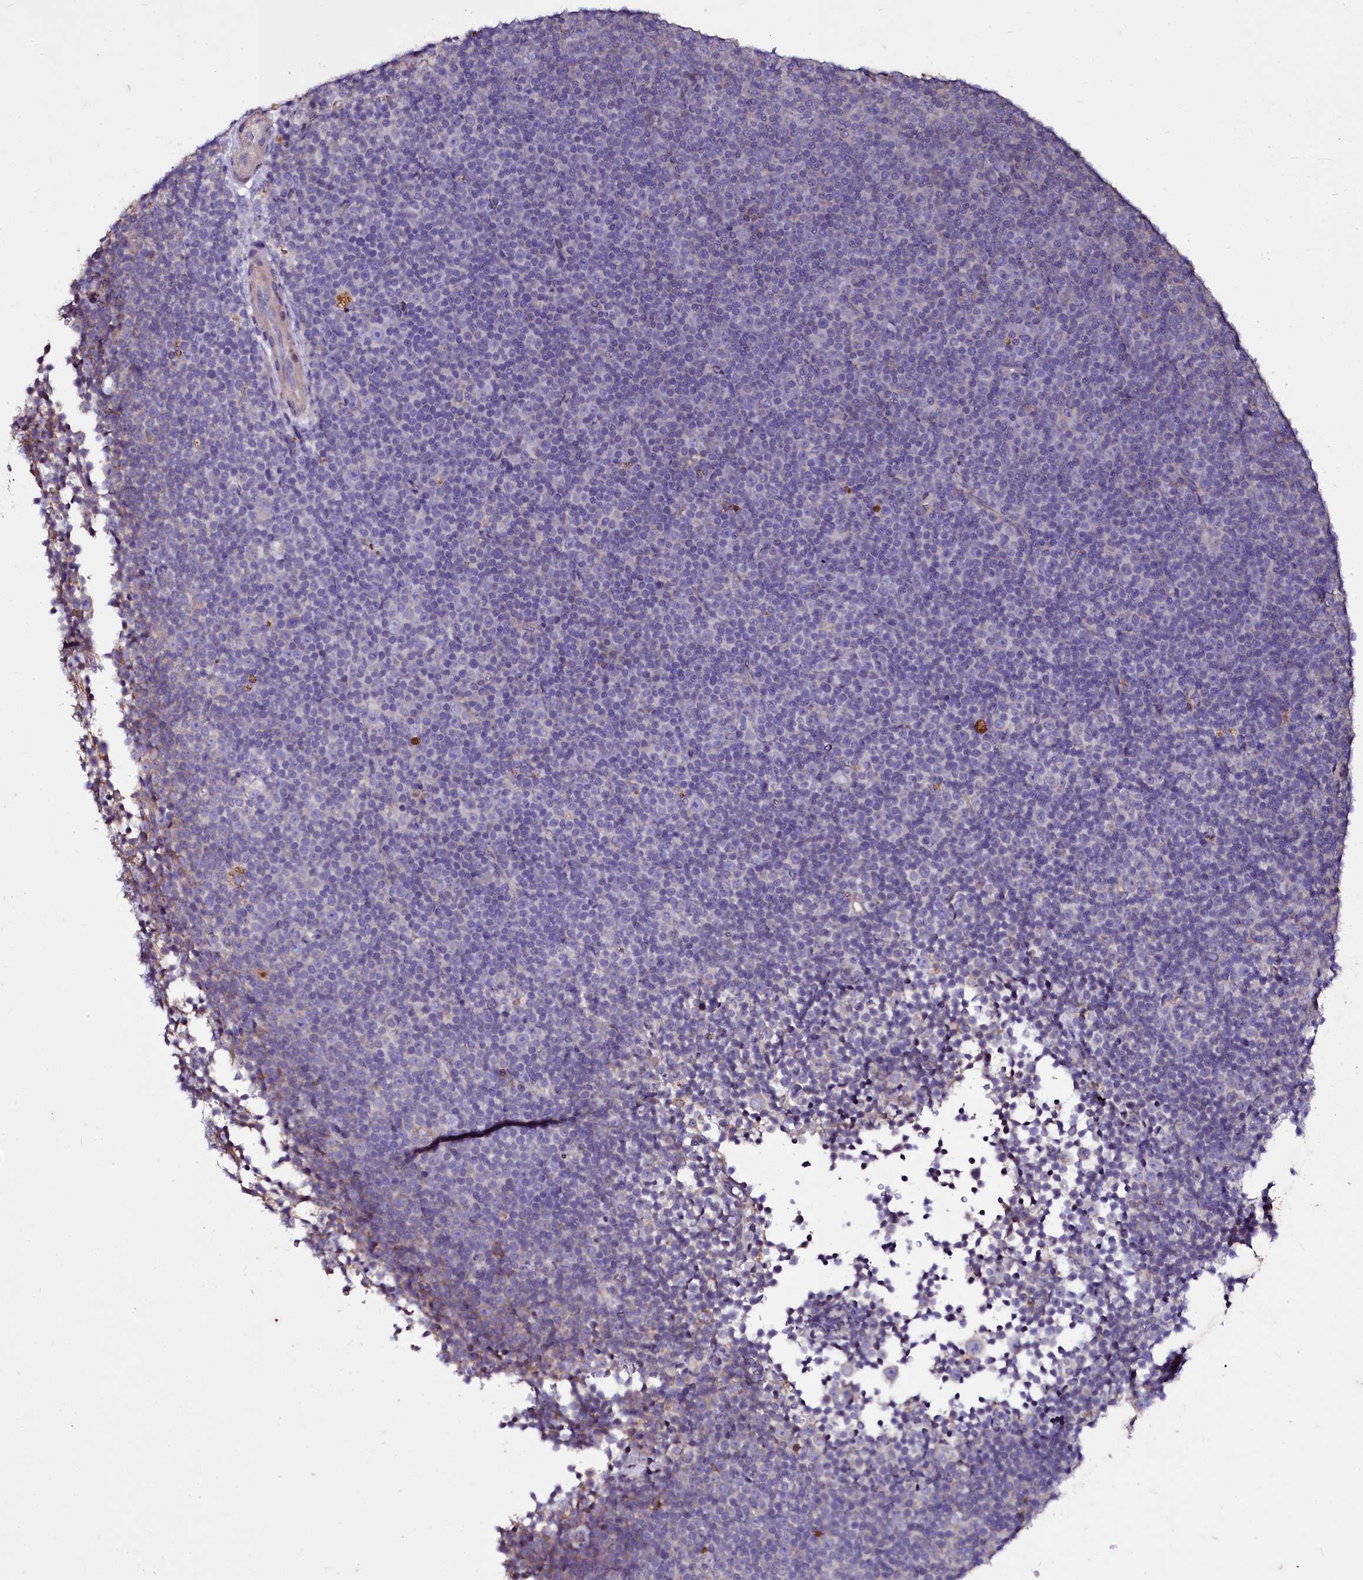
{"staining": {"intensity": "negative", "quantity": "none", "location": "none"}, "tissue": "lymphoma", "cell_type": "Tumor cells", "image_type": "cancer", "snomed": [{"axis": "morphology", "description": "Malignant lymphoma, non-Hodgkin's type, Low grade"}, {"axis": "topography", "description": "Lymph node"}], "caption": "Tumor cells show no significant protein positivity in low-grade malignant lymphoma, non-Hodgkin's type. (Immunohistochemistry, brightfield microscopy, high magnification).", "gene": "SELENOT", "patient": {"sex": "female", "age": 67}}